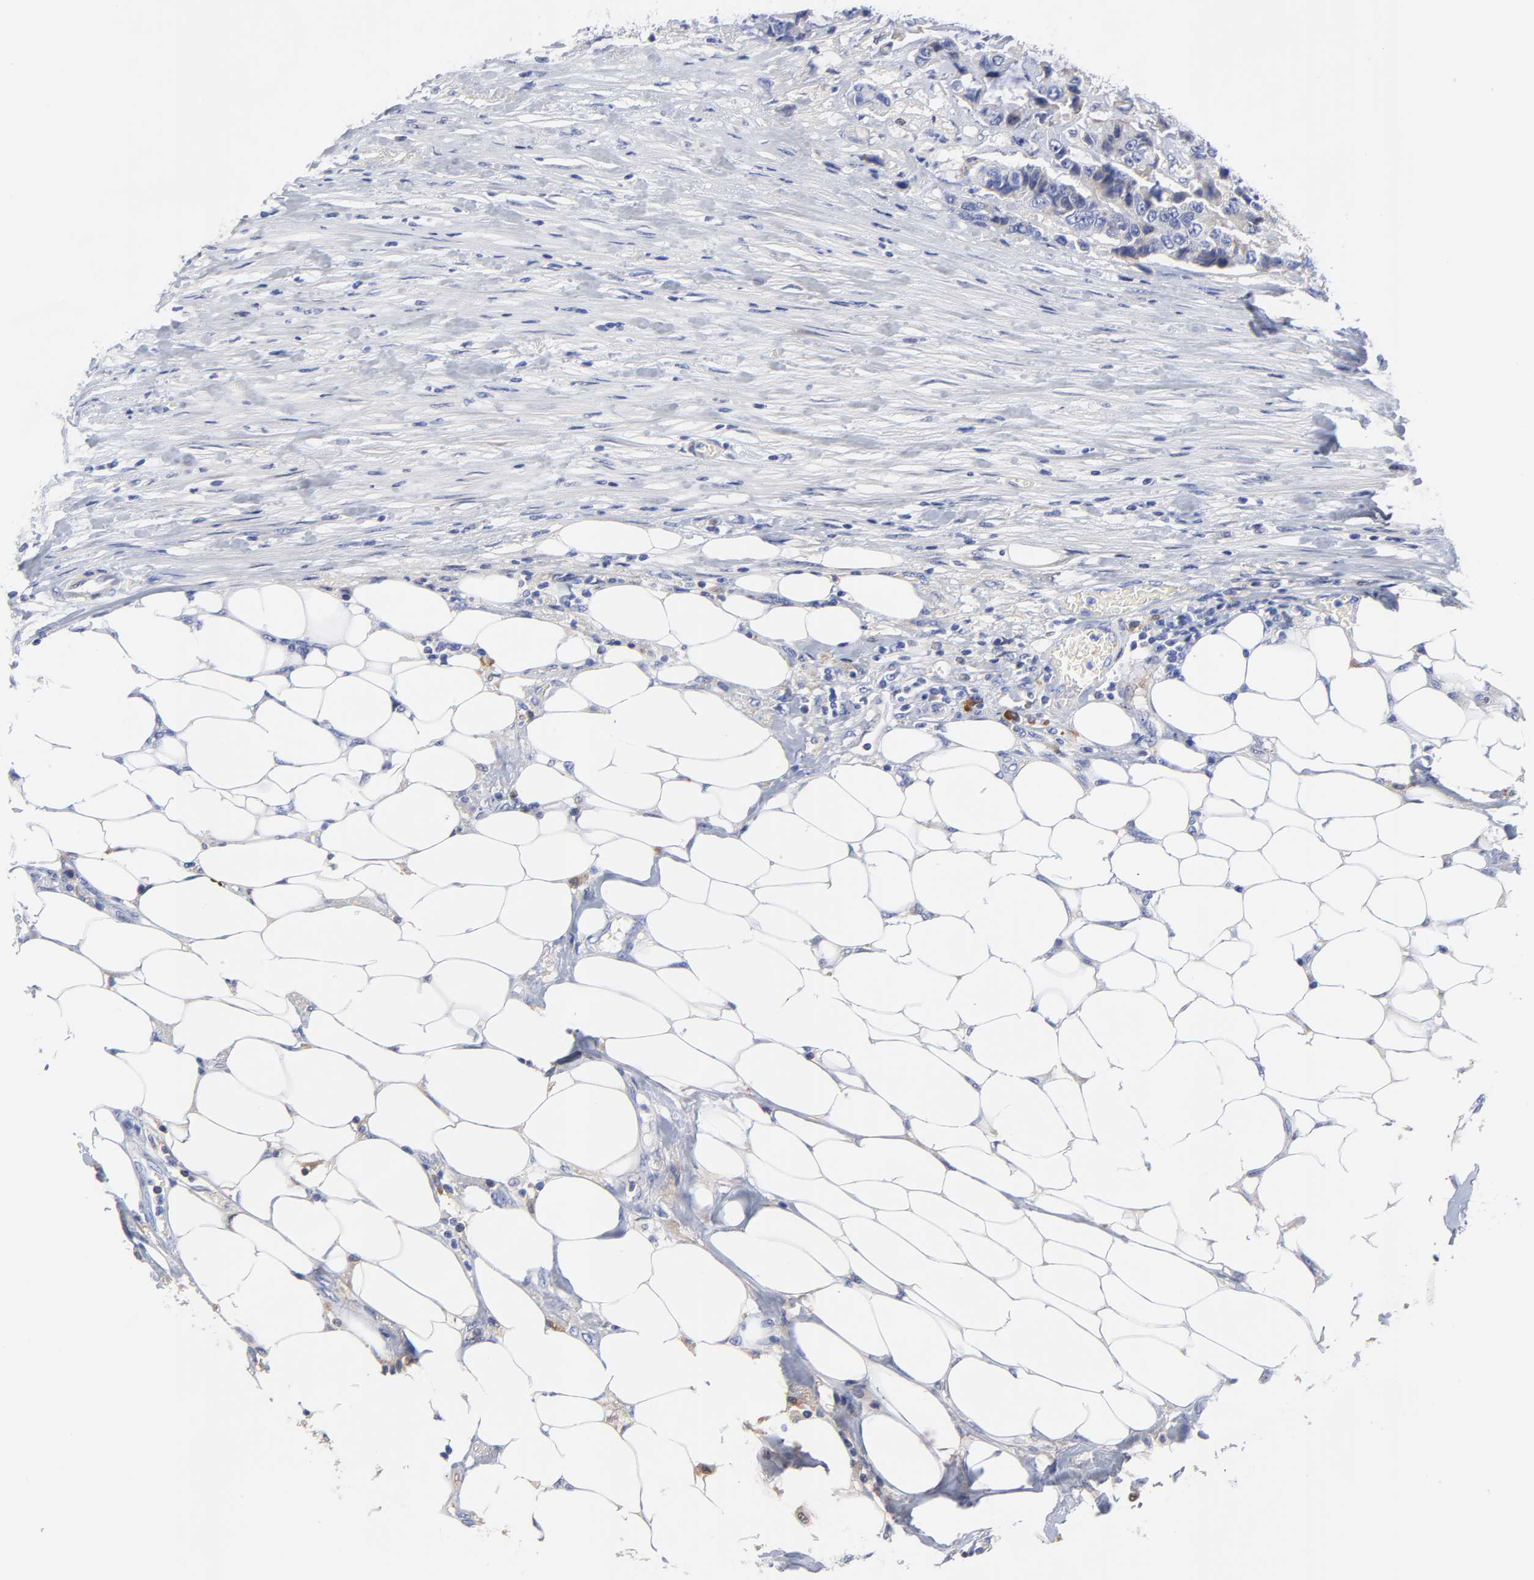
{"staining": {"intensity": "negative", "quantity": "none", "location": "none"}, "tissue": "colorectal cancer", "cell_type": "Tumor cells", "image_type": "cancer", "snomed": [{"axis": "morphology", "description": "Adenocarcinoma, NOS"}, {"axis": "topography", "description": "Colon"}], "caption": "Colorectal adenocarcinoma was stained to show a protein in brown. There is no significant staining in tumor cells.", "gene": "IGLV3-10", "patient": {"sex": "female", "age": 86}}